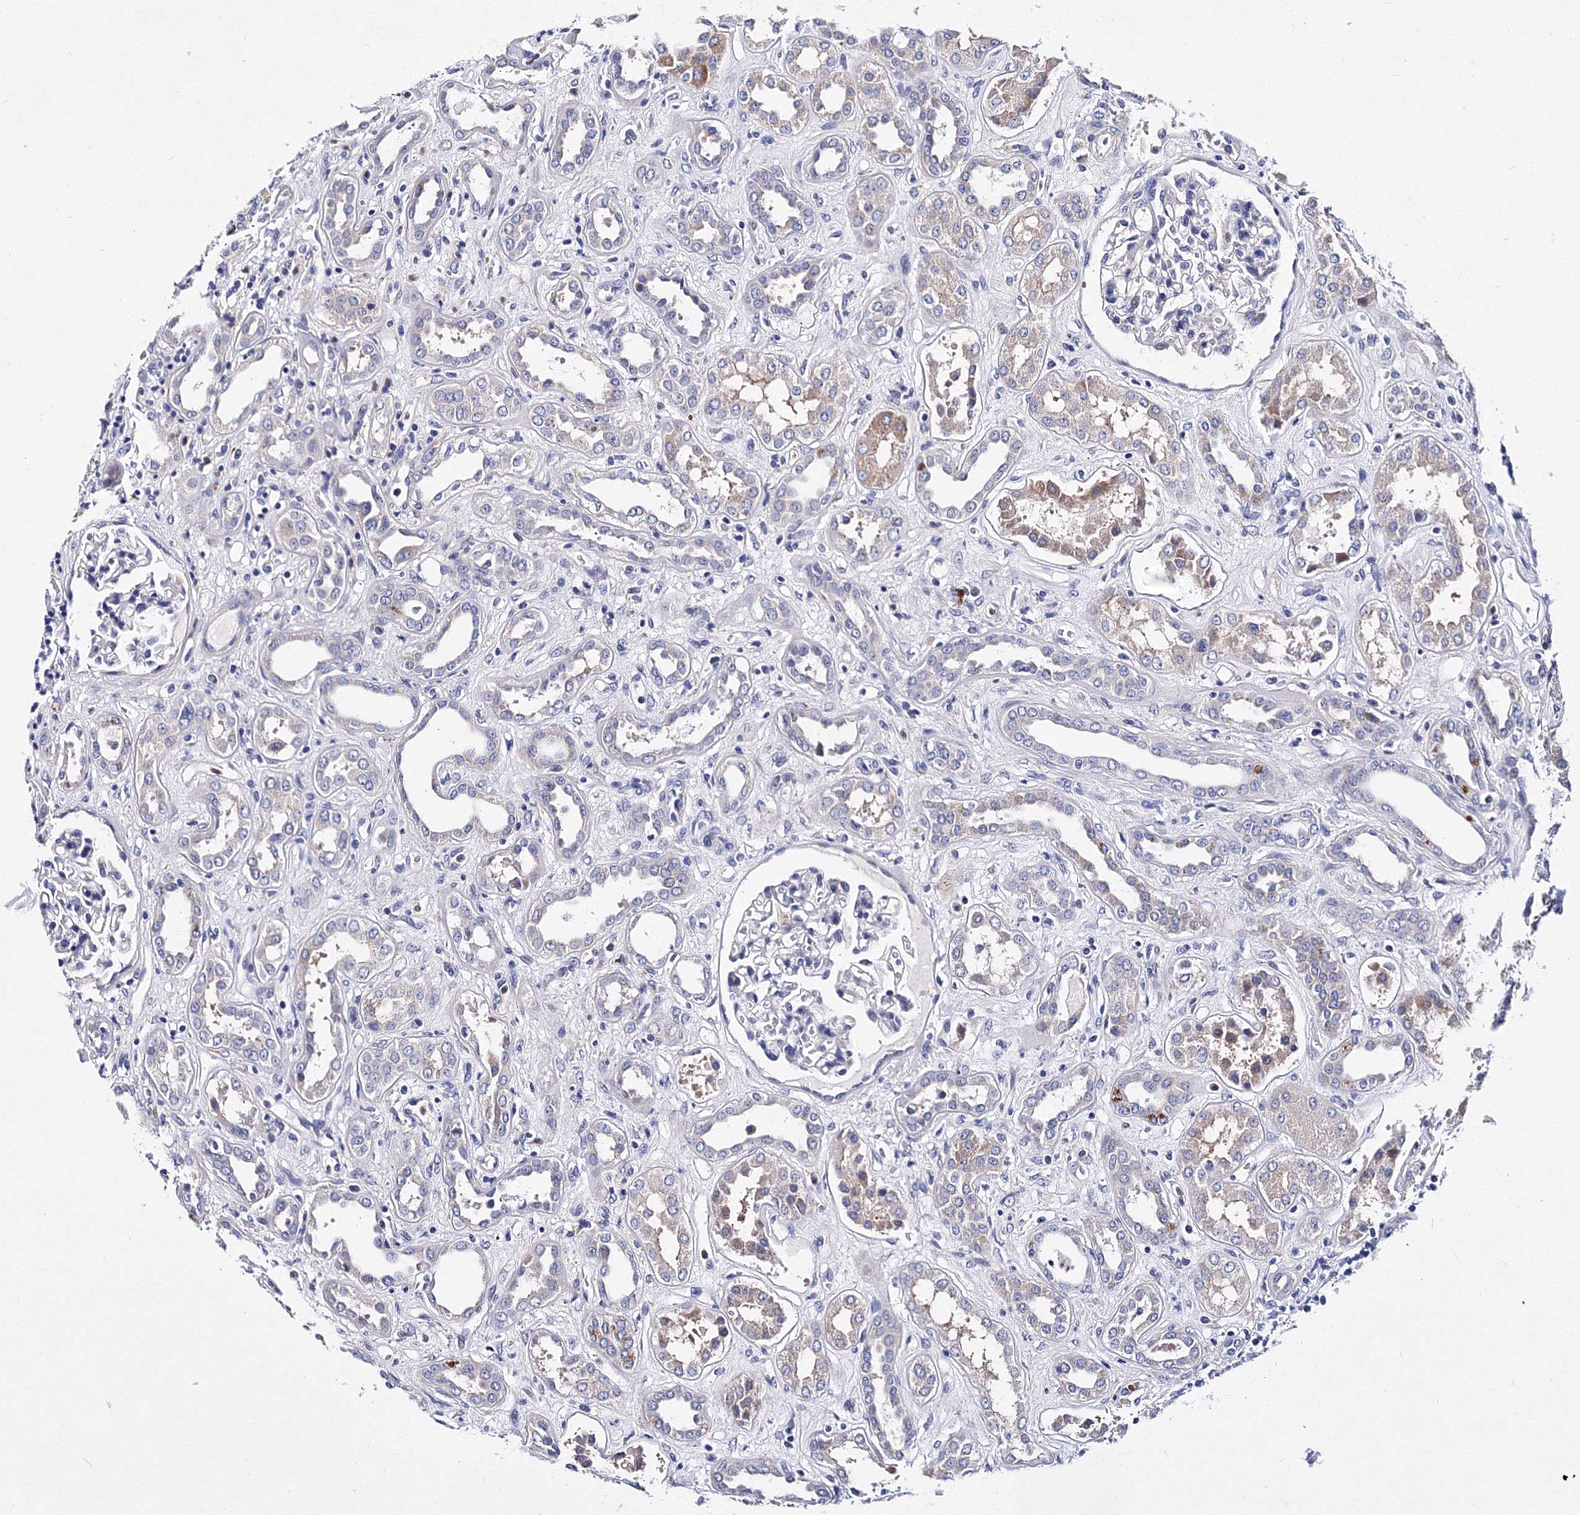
{"staining": {"intensity": "negative", "quantity": "none", "location": "none"}, "tissue": "kidney", "cell_type": "Cells in glomeruli", "image_type": "normal", "snomed": [{"axis": "morphology", "description": "Normal tissue, NOS"}, {"axis": "topography", "description": "Kidney"}], "caption": "Immunohistochemistry image of benign kidney: kidney stained with DAB demonstrates no significant protein staining in cells in glomeruli. Nuclei are stained in blue.", "gene": "TRPM2", "patient": {"sex": "male", "age": 59}}